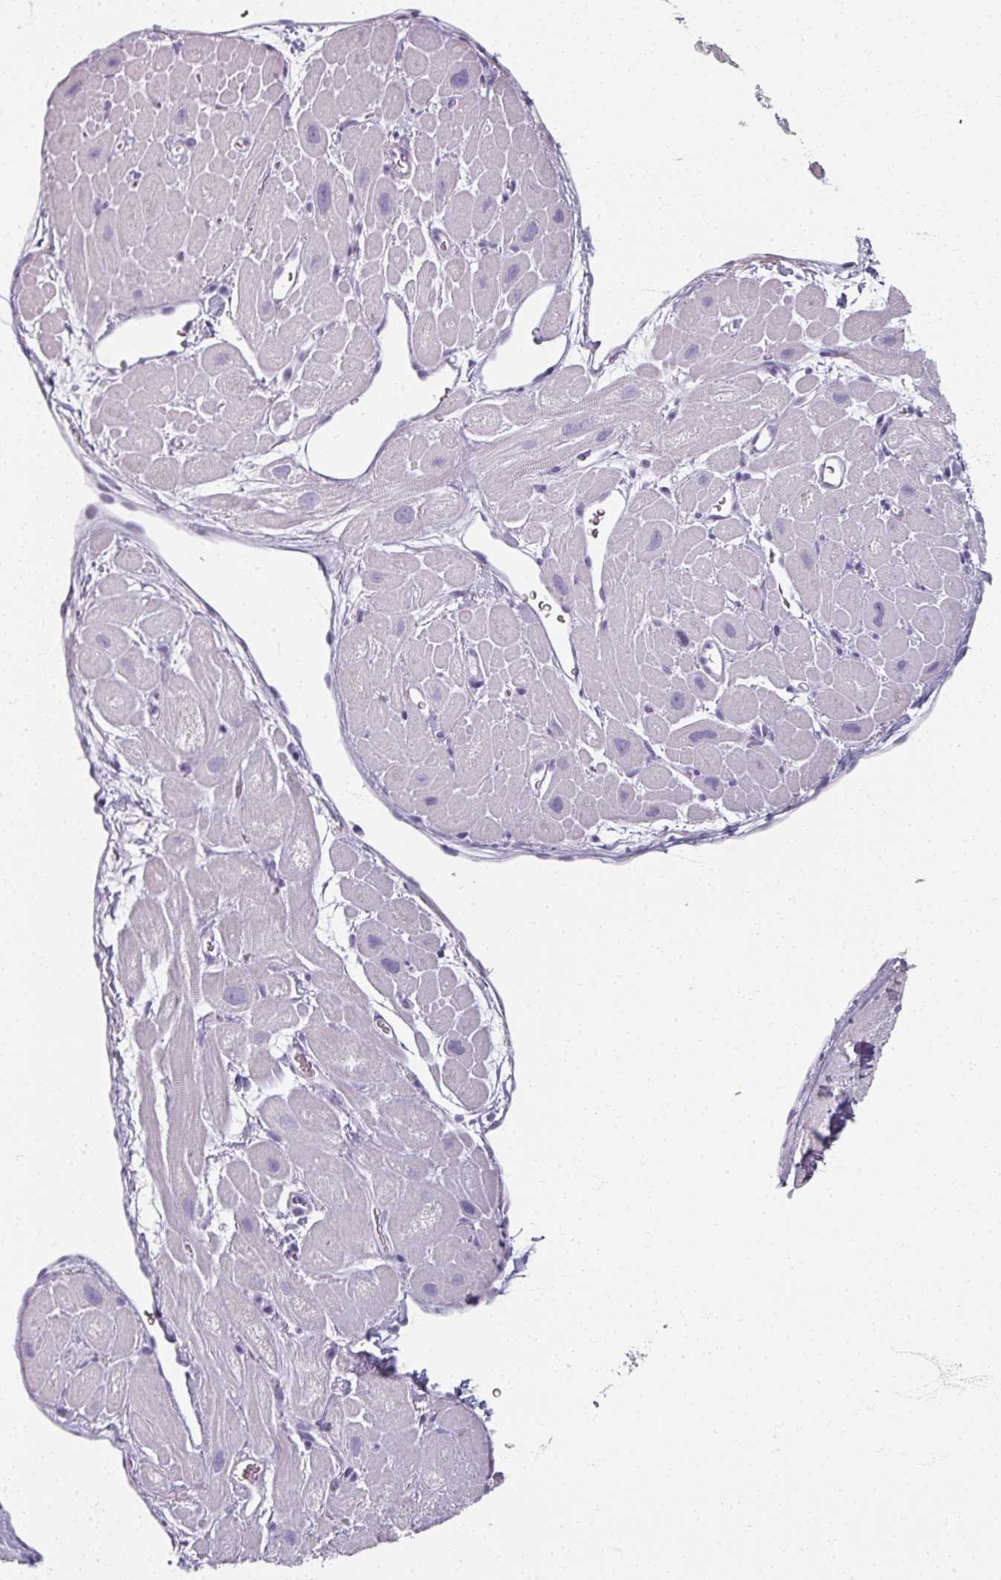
{"staining": {"intensity": "negative", "quantity": "none", "location": "none"}, "tissue": "heart muscle", "cell_type": "Cardiomyocytes", "image_type": "normal", "snomed": [{"axis": "morphology", "description": "Normal tissue, NOS"}, {"axis": "topography", "description": "Heart"}], "caption": "IHC of unremarkable heart muscle reveals no positivity in cardiomyocytes. (Stains: DAB immunohistochemistry (IHC) with hematoxylin counter stain, Microscopy: brightfield microscopy at high magnification).", "gene": "REG3A", "patient": {"sex": "male", "age": 49}}